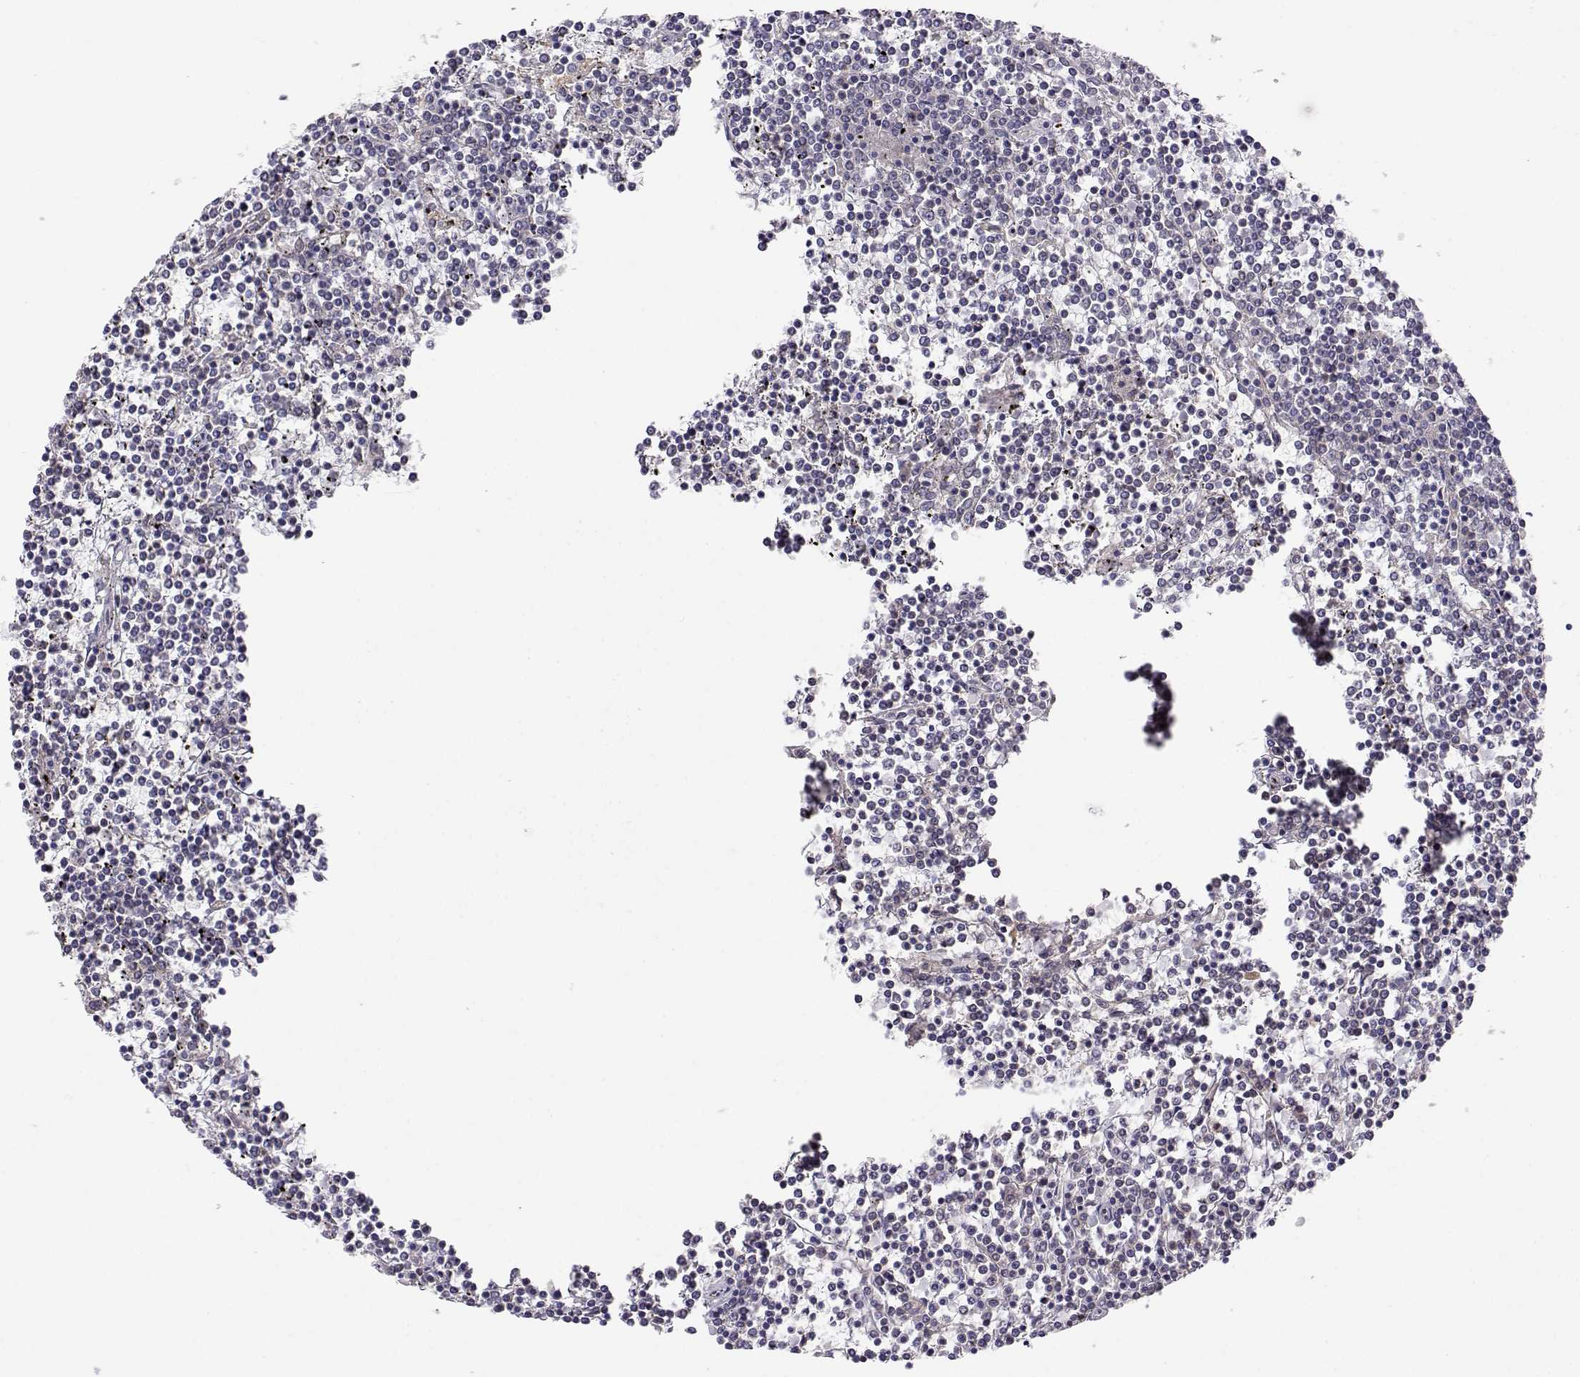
{"staining": {"intensity": "weak", "quantity": ">75%", "location": "cytoplasmic/membranous"}, "tissue": "lymphoma", "cell_type": "Tumor cells", "image_type": "cancer", "snomed": [{"axis": "morphology", "description": "Malignant lymphoma, non-Hodgkin's type, Low grade"}, {"axis": "topography", "description": "Spleen"}], "caption": "A high-resolution photomicrograph shows IHC staining of lymphoma, which exhibits weak cytoplasmic/membranous expression in about >75% of tumor cells. (brown staining indicates protein expression, while blue staining denotes nuclei).", "gene": "PAIP1", "patient": {"sex": "female", "age": 19}}